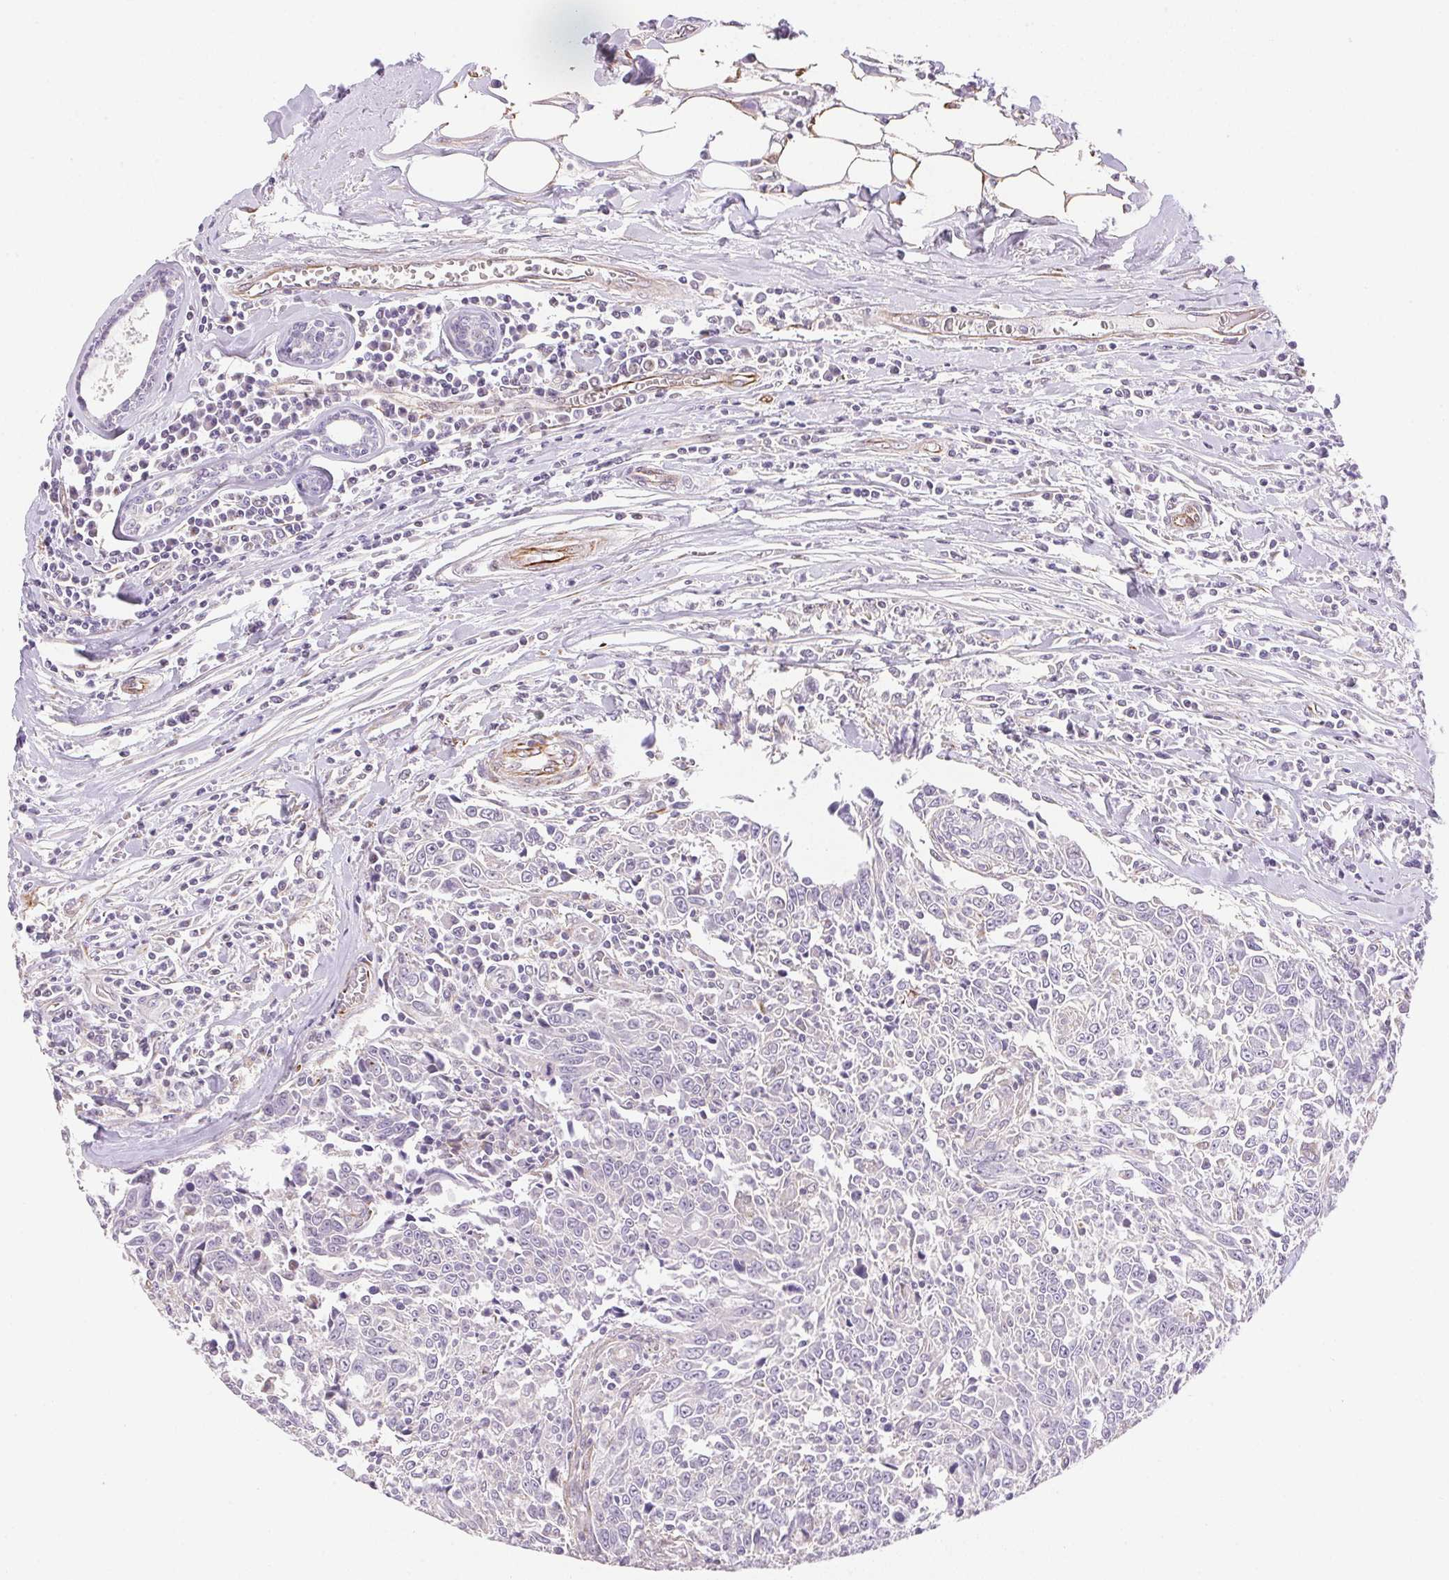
{"staining": {"intensity": "negative", "quantity": "none", "location": "none"}, "tissue": "breast cancer", "cell_type": "Tumor cells", "image_type": "cancer", "snomed": [{"axis": "morphology", "description": "Duct carcinoma"}, {"axis": "topography", "description": "Breast"}], "caption": "This is an immunohistochemistry histopathology image of human breast intraductal carcinoma. There is no positivity in tumor cells.", "gene": "GYG2", "patient": {"sex": "female", "age": 50}}